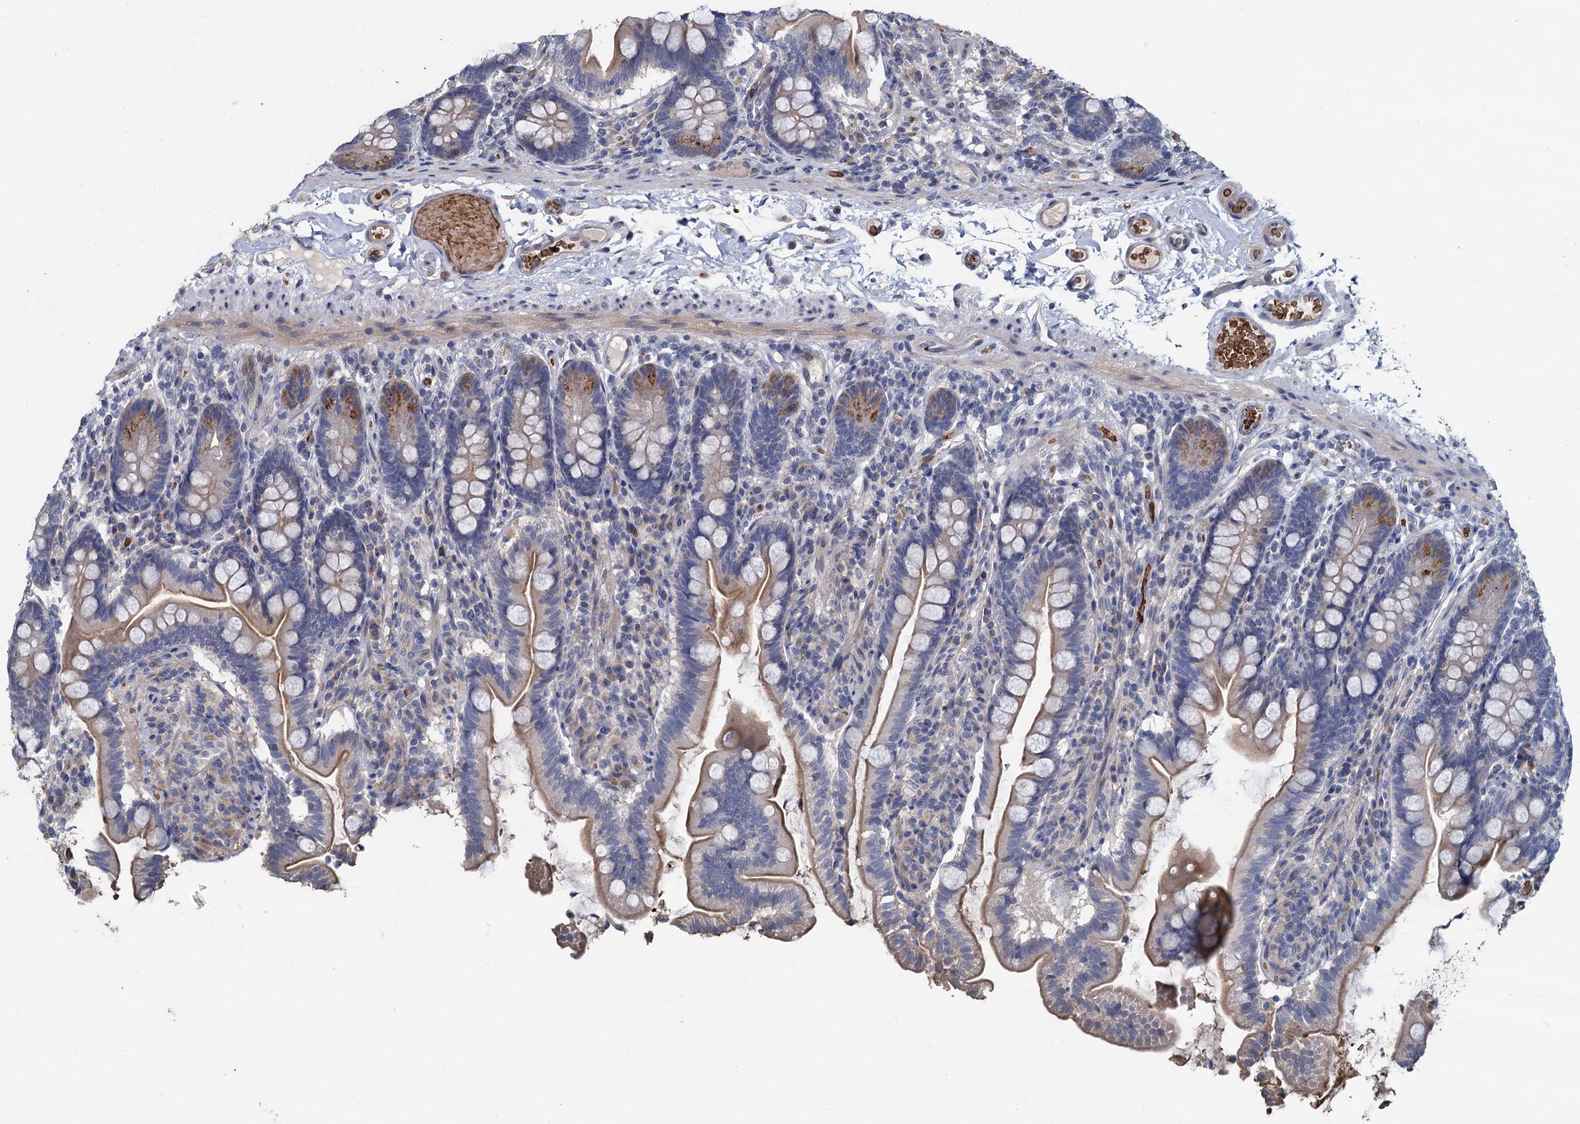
{"staining": {"intensity": "moderate", "quantity": "25%-75%", "location": "cytoplasmic/membranous"}, "tissue": "small intestine", "cell_type": "Glandular cells", "image_type": "normal", "snomed": [{"axis": "morphology", "description": "Normal tissue, NOS"}, {"axis": "topography", "description": "Small intestine"}], "caption": "Small intestine stained for a protein reveals moderate cytoplasmic/membranous positivity in glandular cells. (DAB (3,3'-diaminobenzidine) IHC with brightfield microscopy, high magnification).", "gene": "TCTN2", "patient": {"sex": "female", "age": 64}}